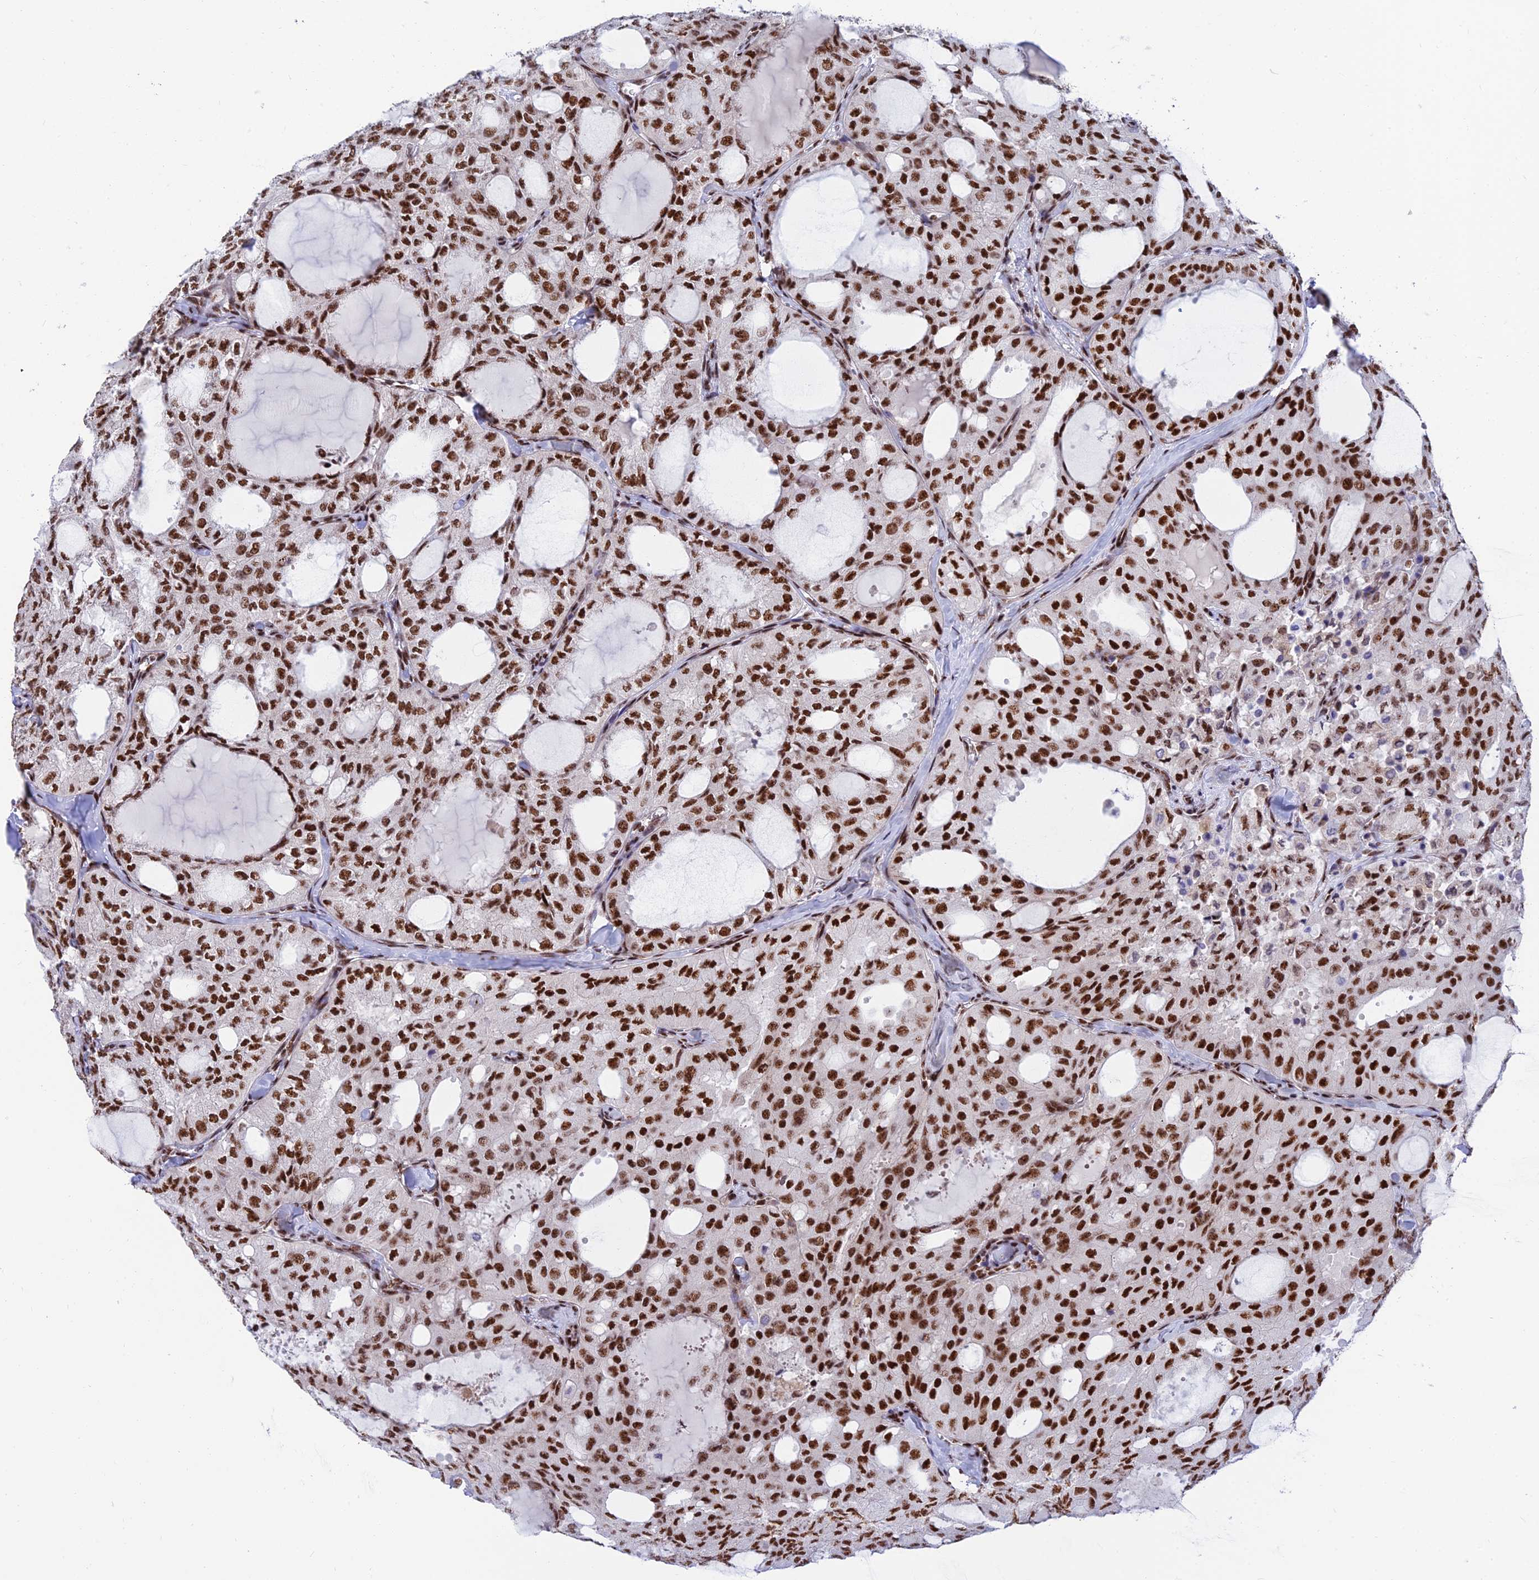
{"staining": {"intensity": "strong", "quantity": ">75%", "location": "nuclear"}, "tissue": "thyroid cancer", "cell_type": "Tumor cells", "image_type": "cancer", "snomed": [{"axis": "morphology", "description": "Follicular adenoma carcinoma, NOS"}, {"axis": "topography", "description": "Thyroid gland"}], "caption": "Approximately >75% of tumor cells in human thyroid cancer demonstrate strong nuclear protein positivity as visualized by brown immunohistochemical staining.", "gene": "USP22", "patient": {"sex": "male", "age": 75}}